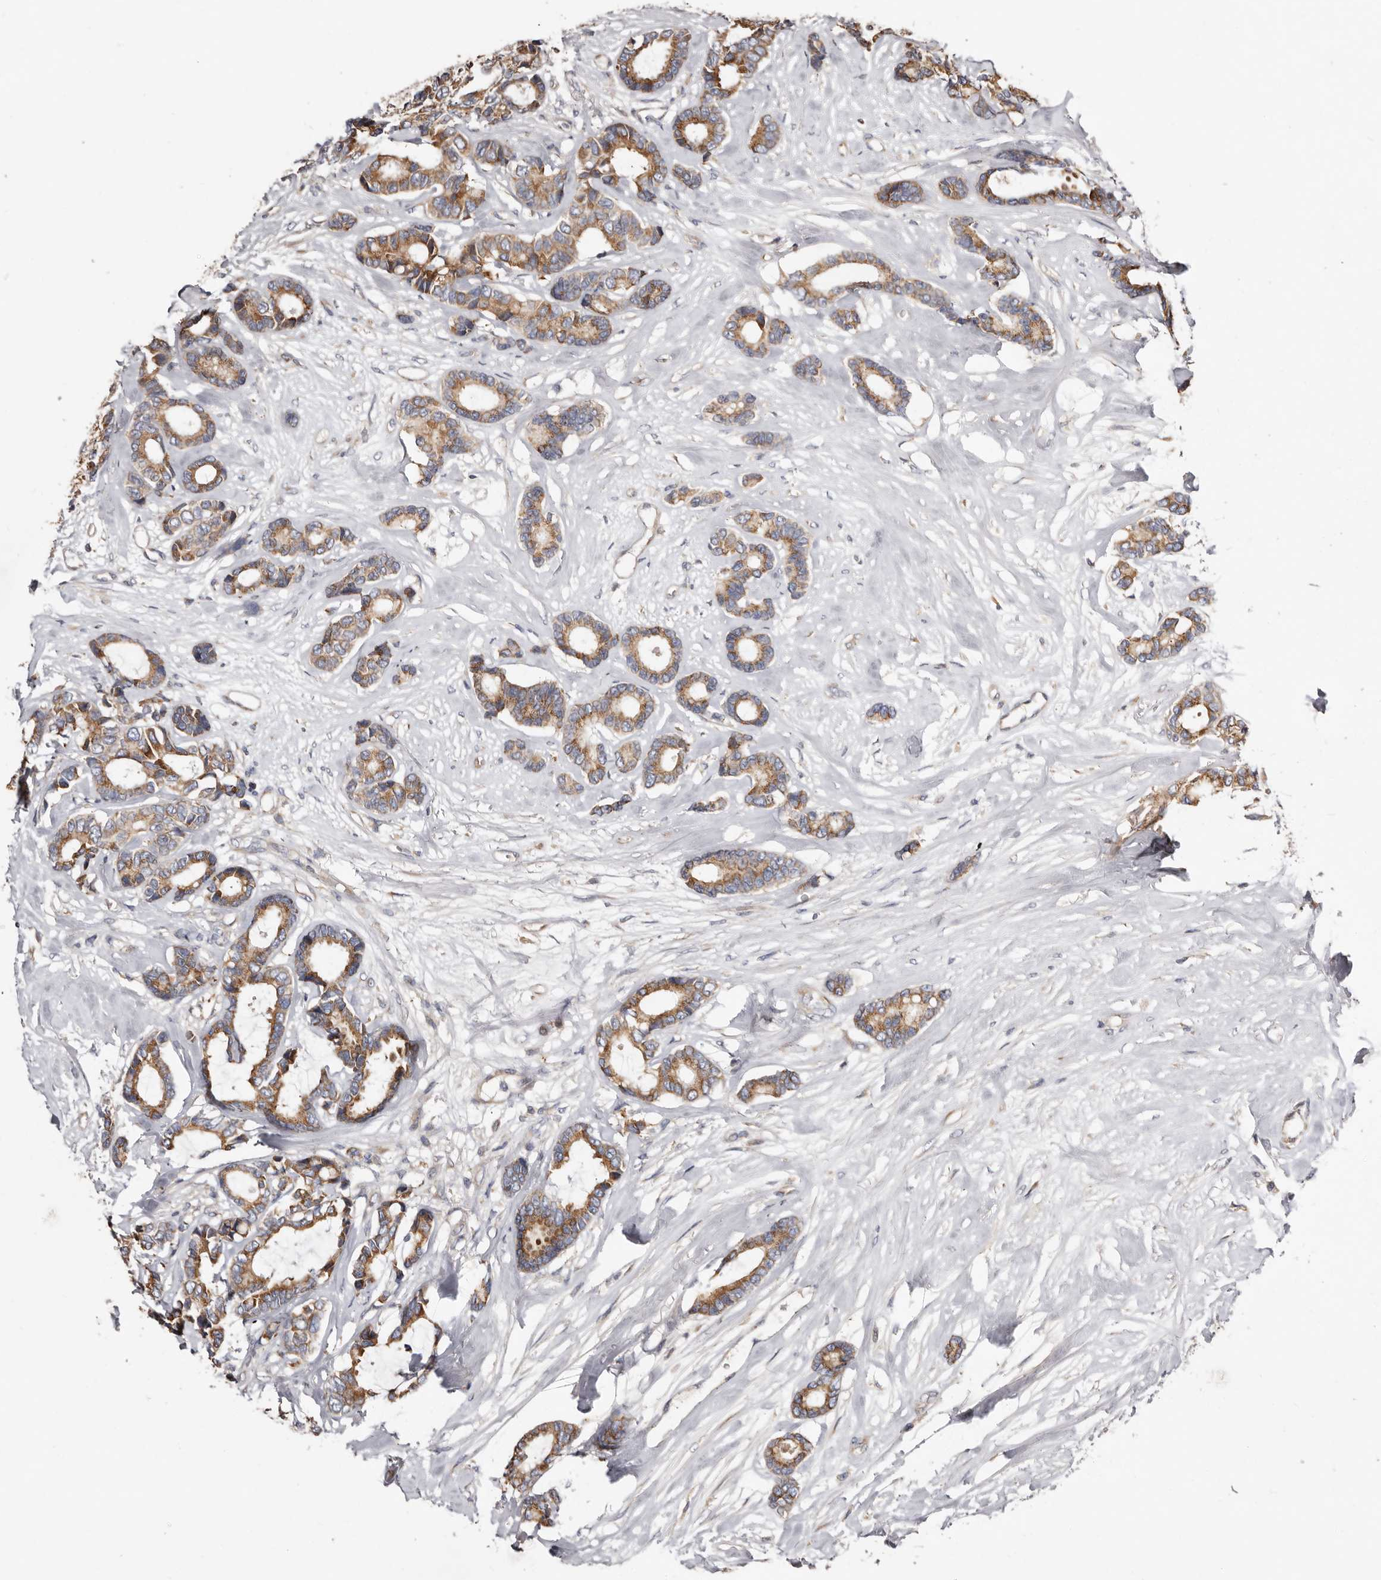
{"staining": {"intensity": "moderate", "quantity": ">75%", "location": "cytoplasmic/membranous"}, "tissue": "breast cancer", "cell_type": "Tumor cells", "image_type": "cancer", "snomed": [{"axis": "morphology", "description": "Duct carcinoma"}, {"axis": "topography", "description": "Breast"}], "caption": "DAB immunohistochemical staining of infiltrating ductal carcinoma (breast) exhibits moderate cytoplasmic/membranous protein expression in about >75% of tumor cells. Immunohistochemistry stains the protein in brown and the nuclei are stained blue.", "gene": "ASIC5", "patient": {"sex": "female", "age": 87}}